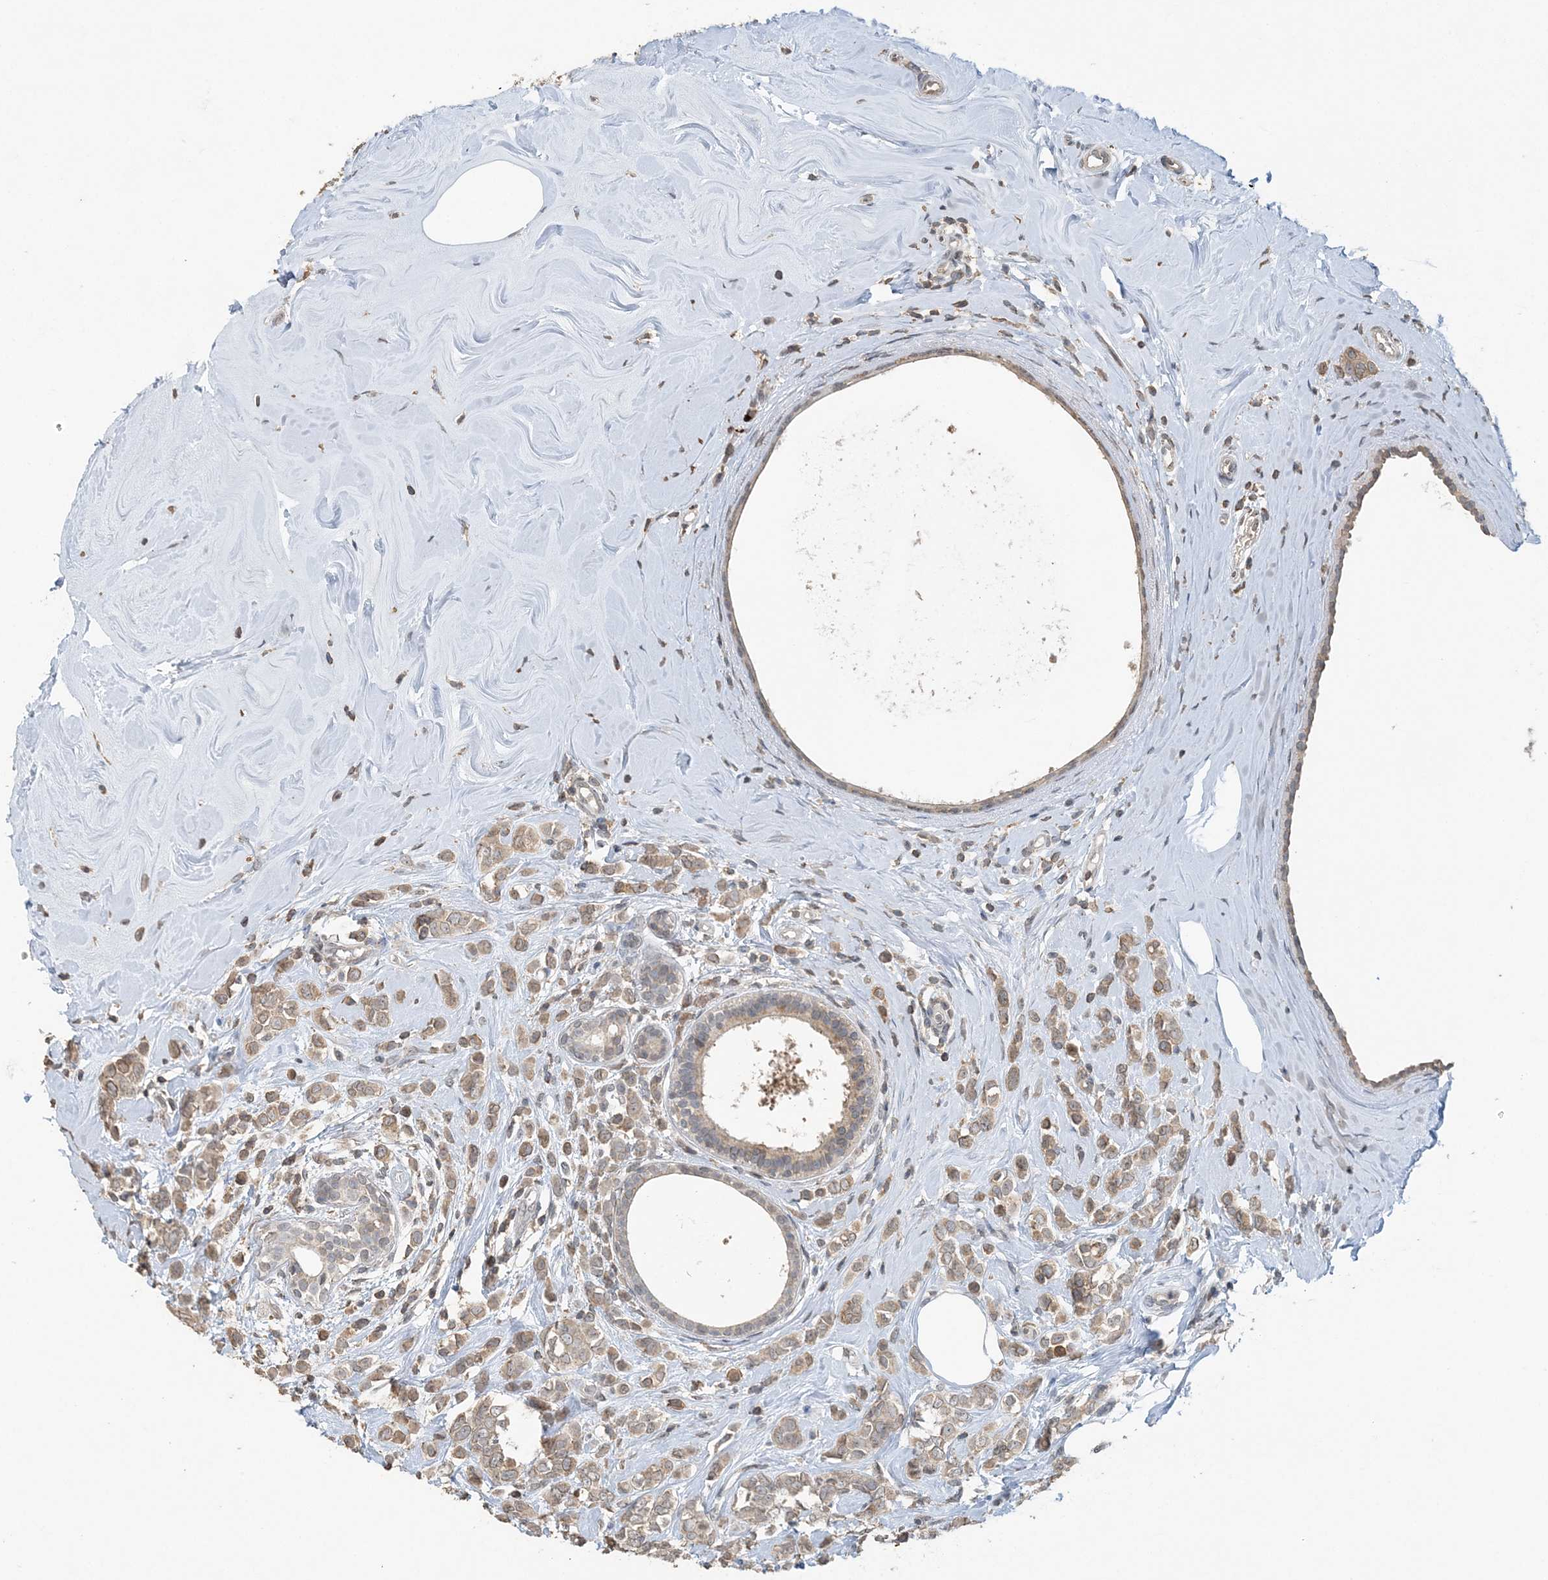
{"staining": {"intensity": "moderate", "quantity": ">75%", "location": "cytoplasmic/membranous"}, "tissue": "breast cancer", "cell_type": "Tumor cells", "image_type": "cancer", "snomed": [{"axis": "morphology", "description": "Lobular carcinoma"}, {"axis": "topography", "description": "Breast"}], "caption": "Protein staining demonstrates moderate cytoplasmic/membranous expression in about >75% of tumor cells in breast cancer. The protein is shown in brown color, while the nuclei are stained blue.", "gene": "FAM110A", "patient": {"sex": "female", "age": 47}}